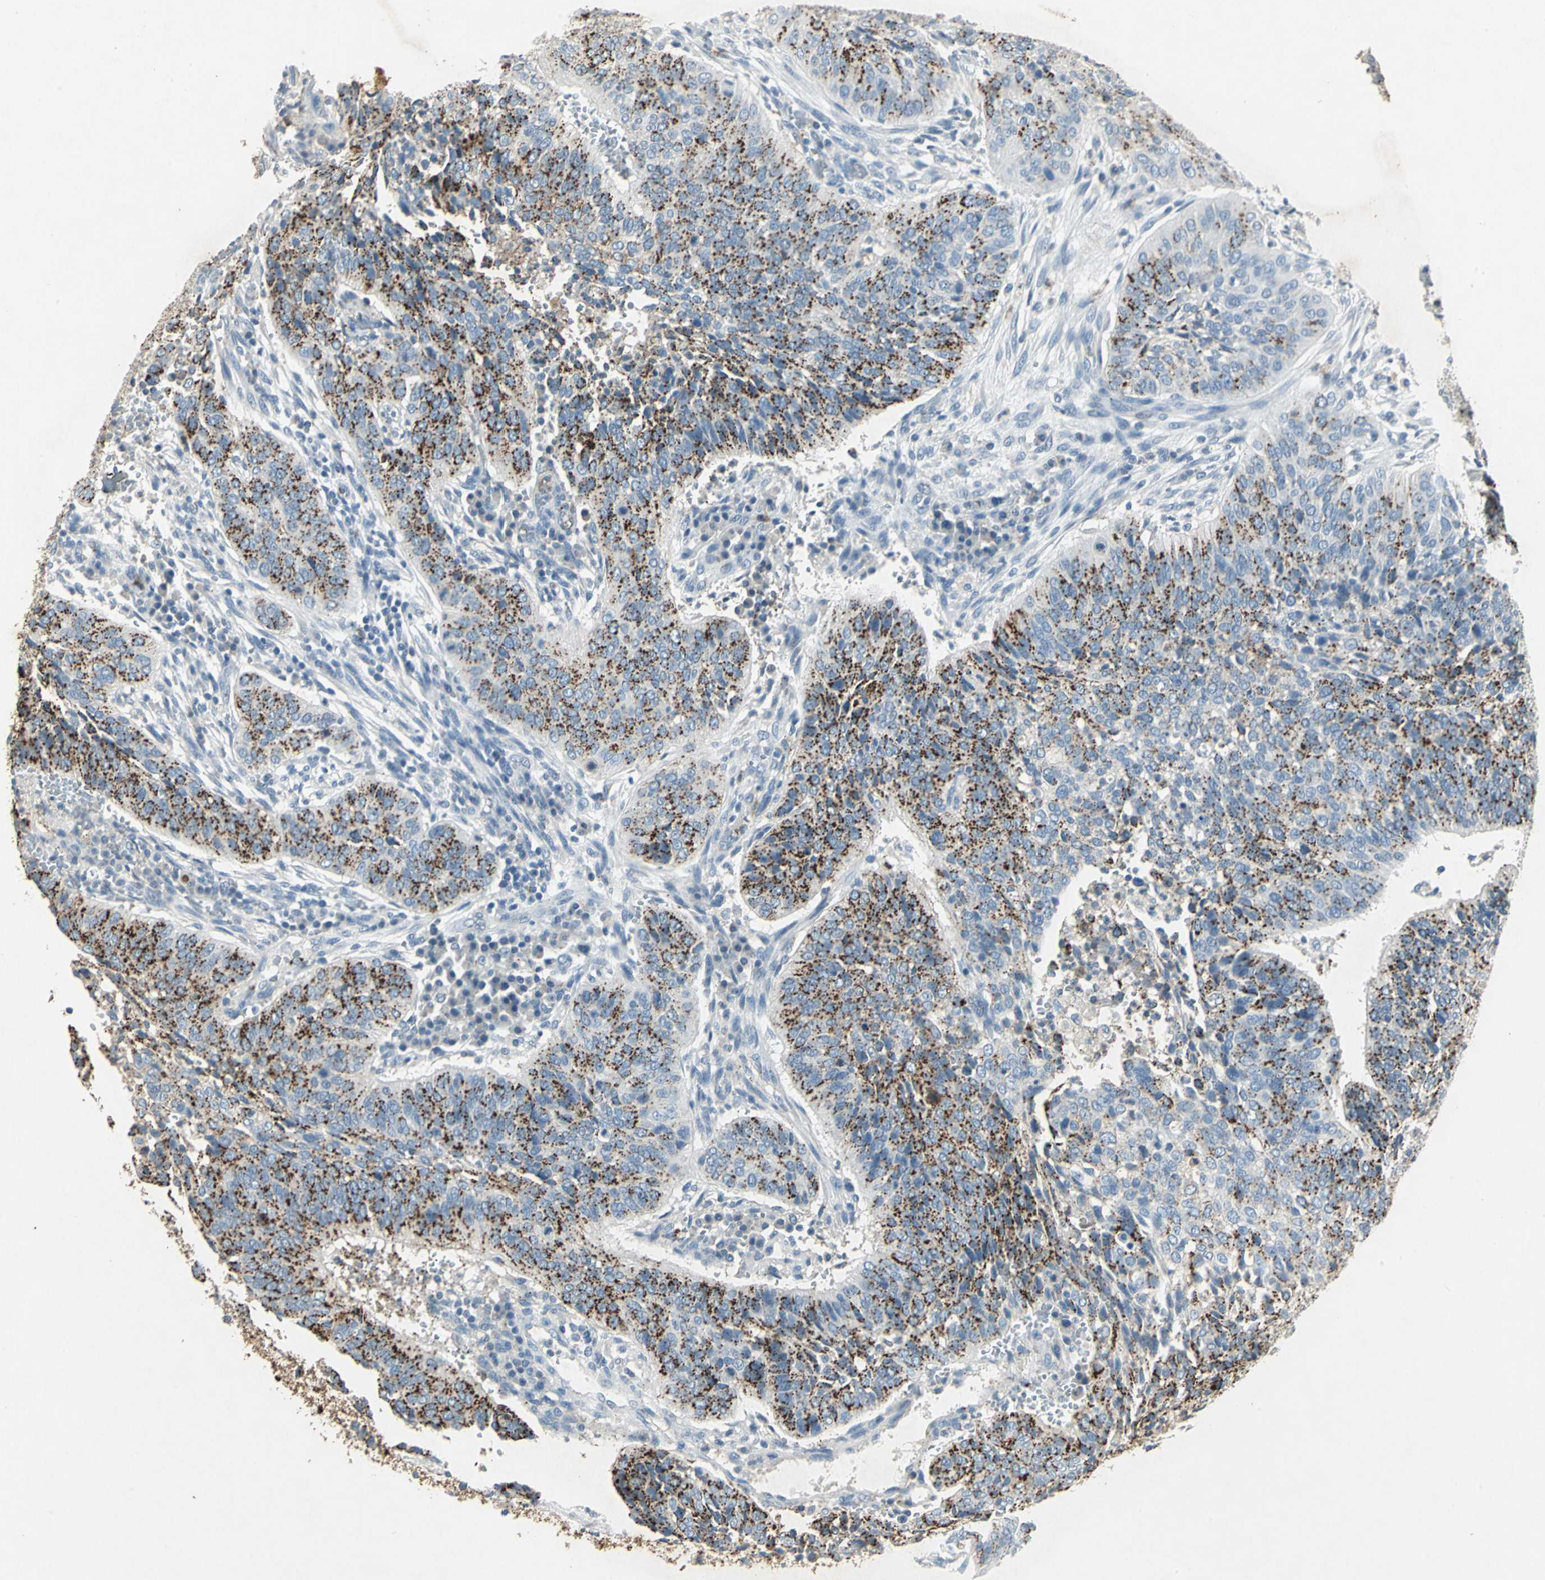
{"staining": {"intensity": "strong", "quantity": ">75%", "location": "cytoplasmic/membranous"}, "tissue": "cervical cancer", "cell_type": "Tumor cells", "image_type": "cancer", "snomed": [{"axis": "morphology", "description": "Squamous cell carcinoma, NOS"}, {"axis": "topography", "description": "Cervix"}], "caption": "Protein staining displays strong cytoplasmic/membranous expression in approximately >75% of tumor cells in cervical cancer (squamous cell carcinoma).", "gene": "CAMK2B", "patient": {"sex": "female", "age": 39}}